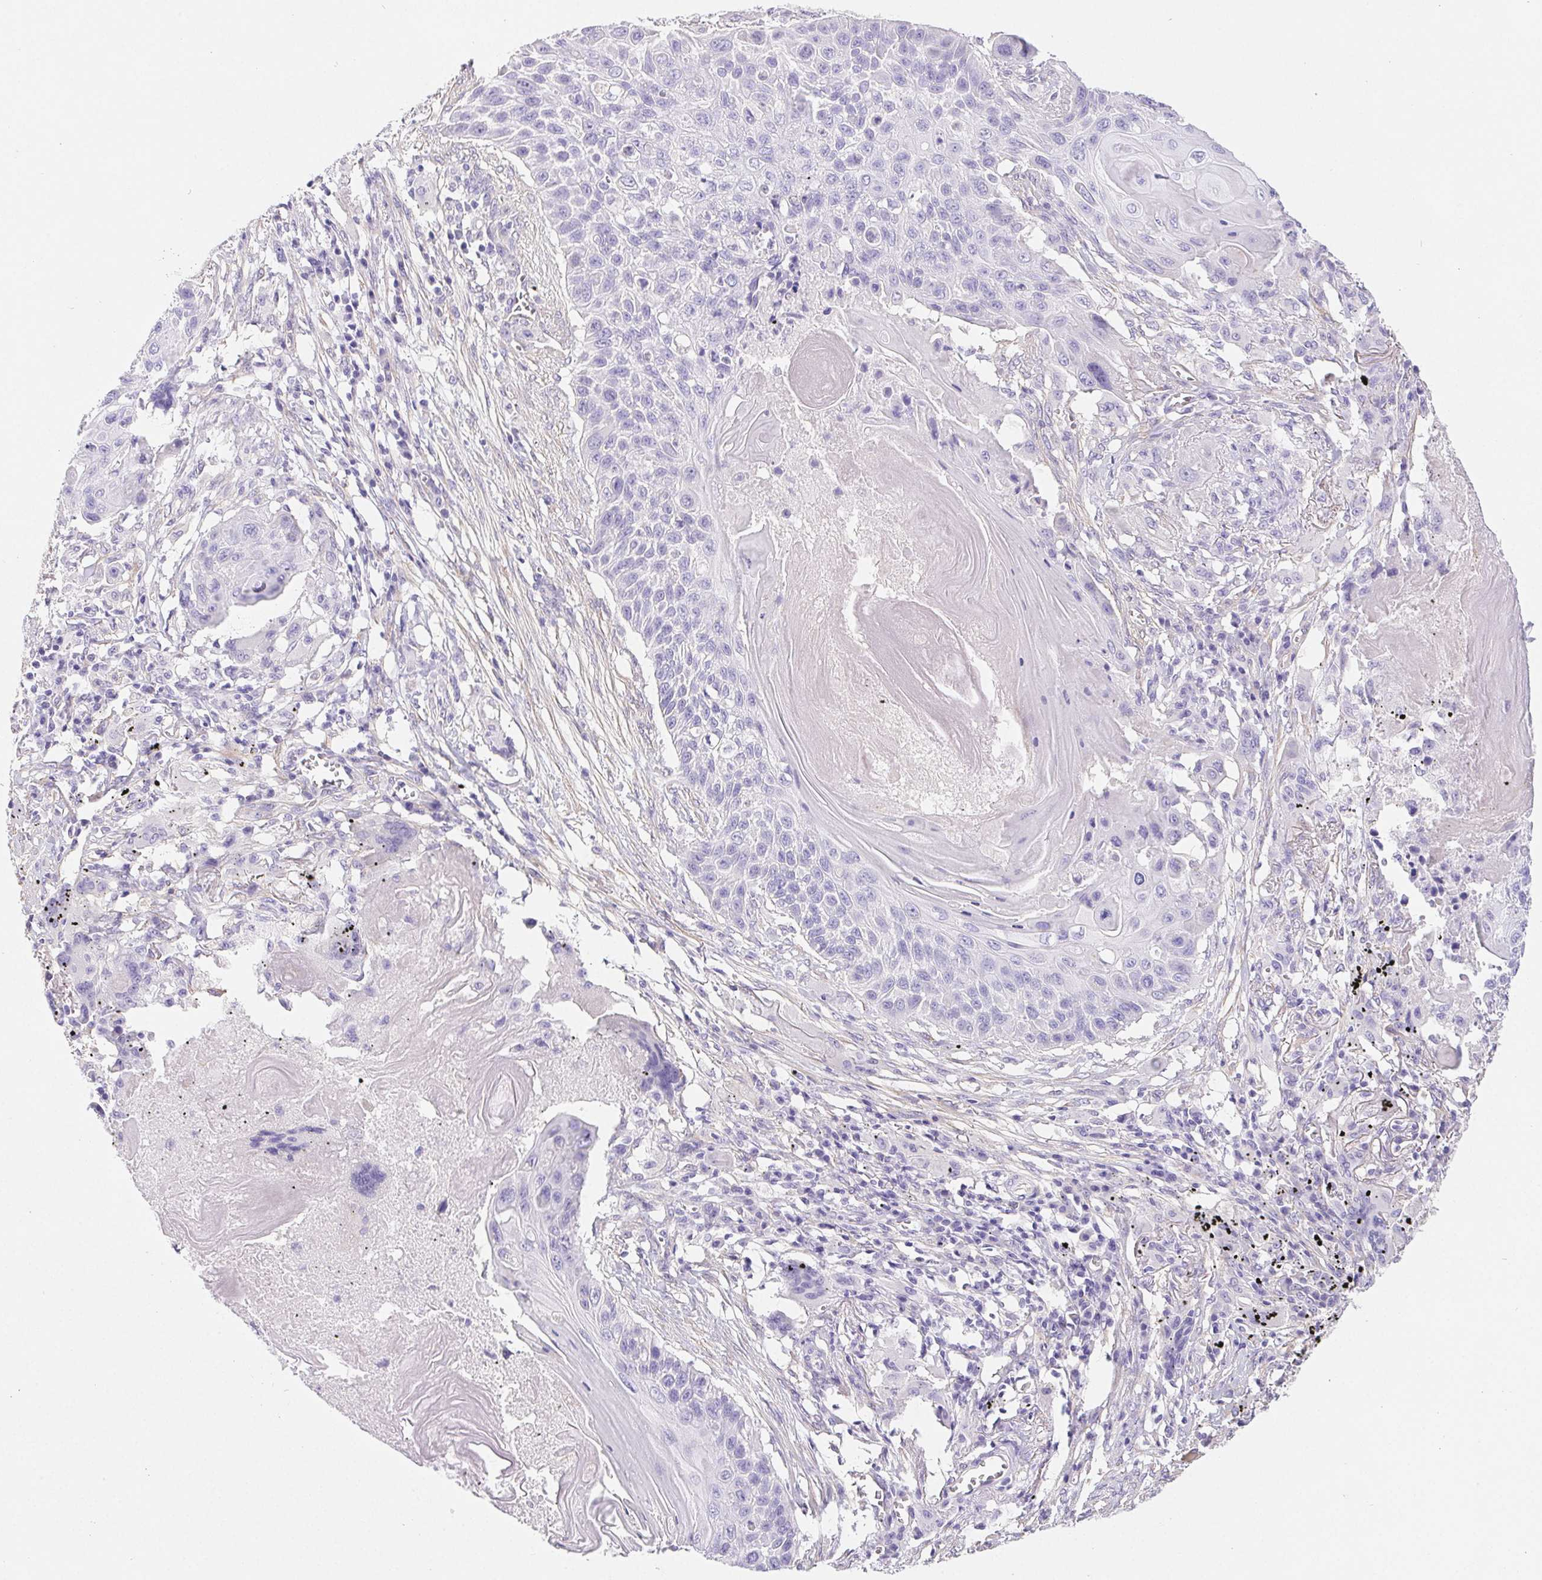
{"staining": {"intensity": "negative", "quantity": "none", "location": "none"}, "tissue": "lung cancer", "cell_type": "Tumor cells", "image_type": "cancer", "snomed": [{"axis": "morphology", "description": "Squamous cell carcinoma, NOS"}, {"axis": "topography", "description": "Lung"}], "caption": "The image exhibits no significant positivity in tumor cells of squamous cell carcinoma (lung).", "gene": "PNLIP", "patient": {"sex": "male", "age": 78}}